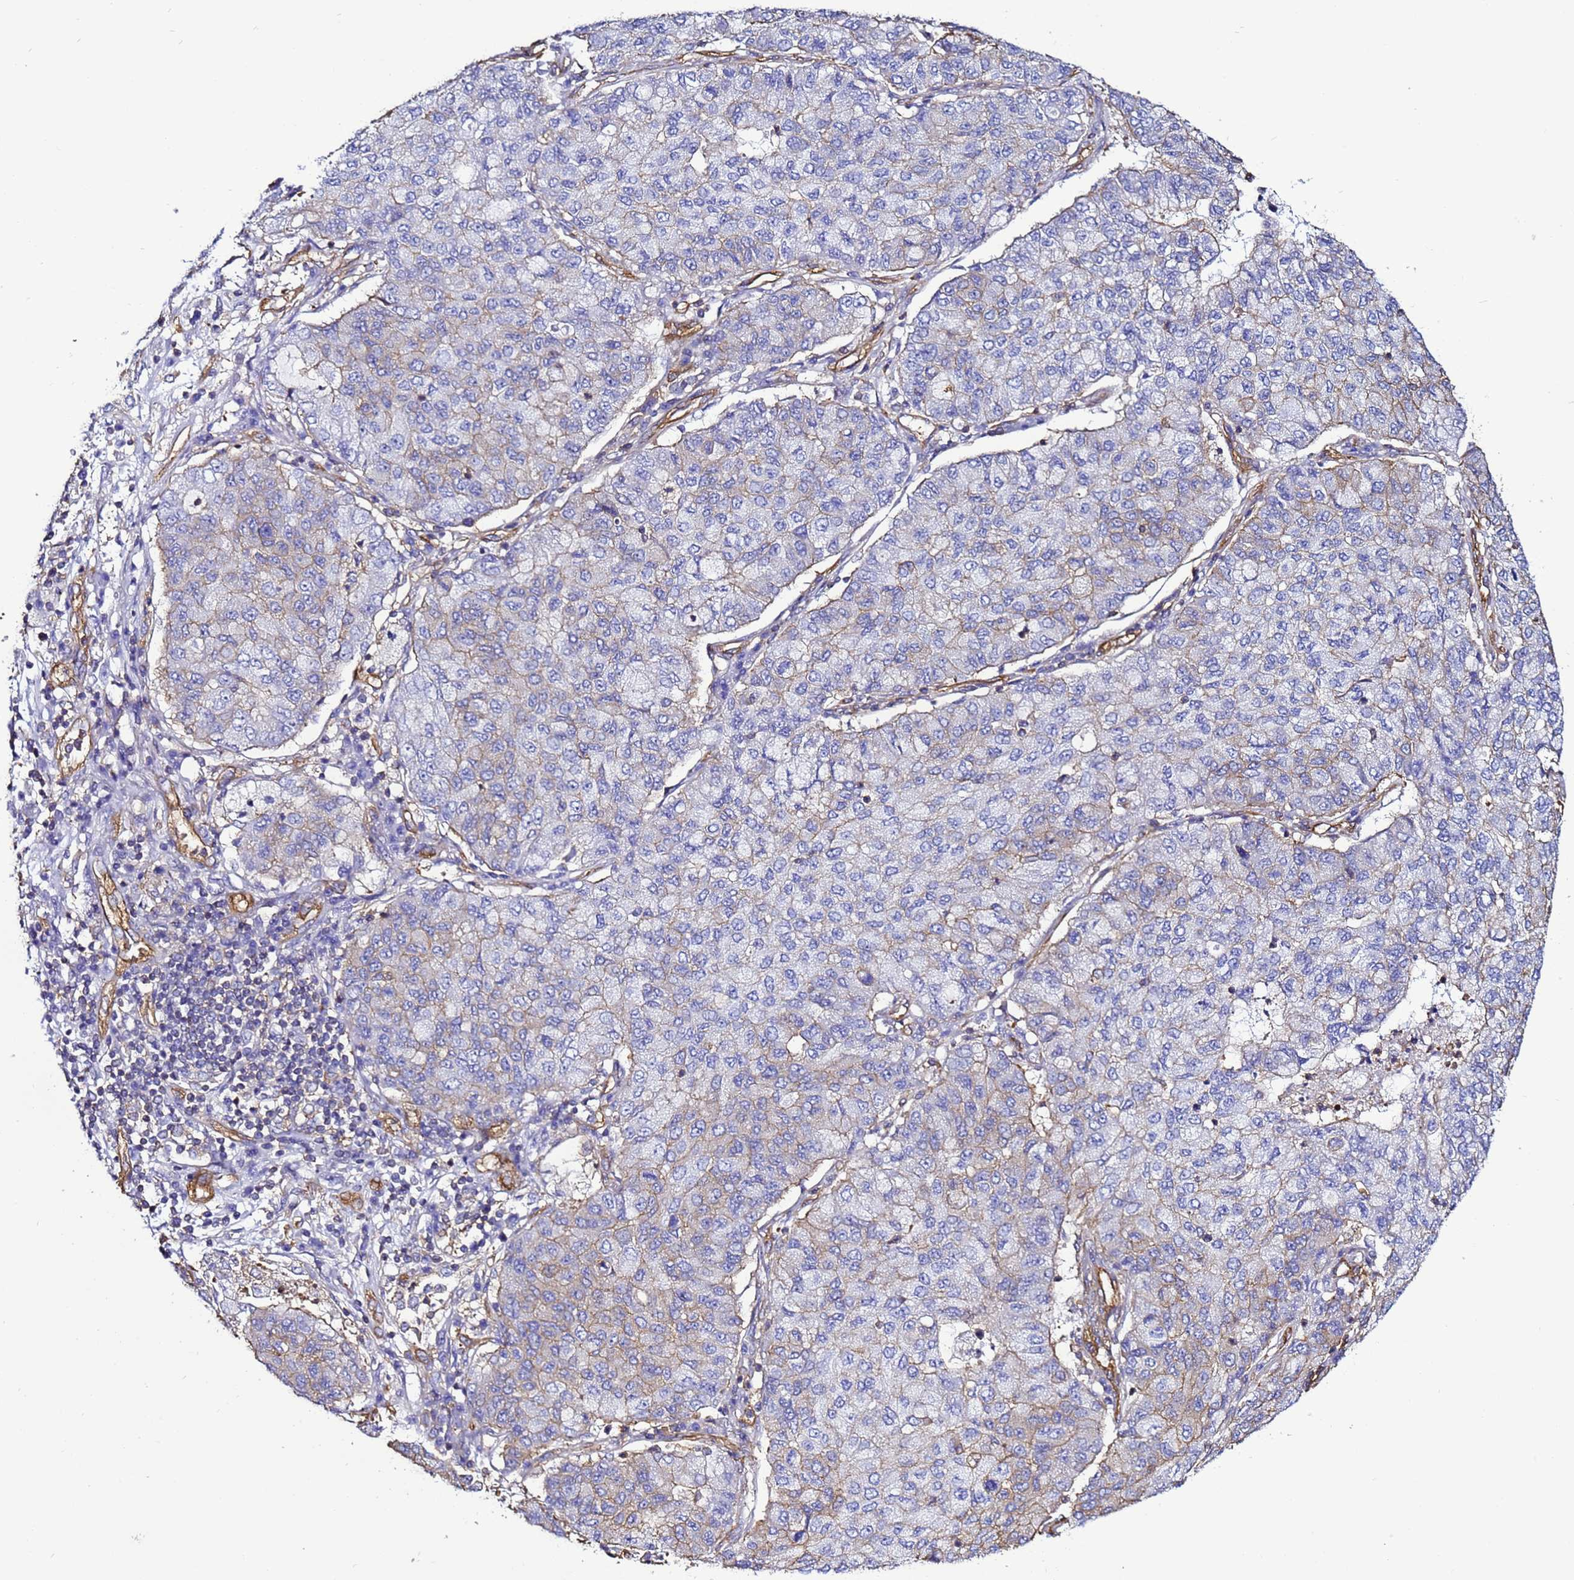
{"staining": {"intensity": "weak", "quantity": "<25%", "location": "cytoplasmic/membranous"}, "tissue": "lung cancer", "cell_type": "Tumor cells", "image_type": "cancer", "snomed": [{"axis": "morphology", "description": "Squamous cell carcinoma, NOS"}, {"axis": "topography", "description": "Lung"}], "caption": "The histopathology image shows no staining of tumor cells in lung cancer.", "gene": "MYL12A", "patient": {"sex": "male", "age": 74}}